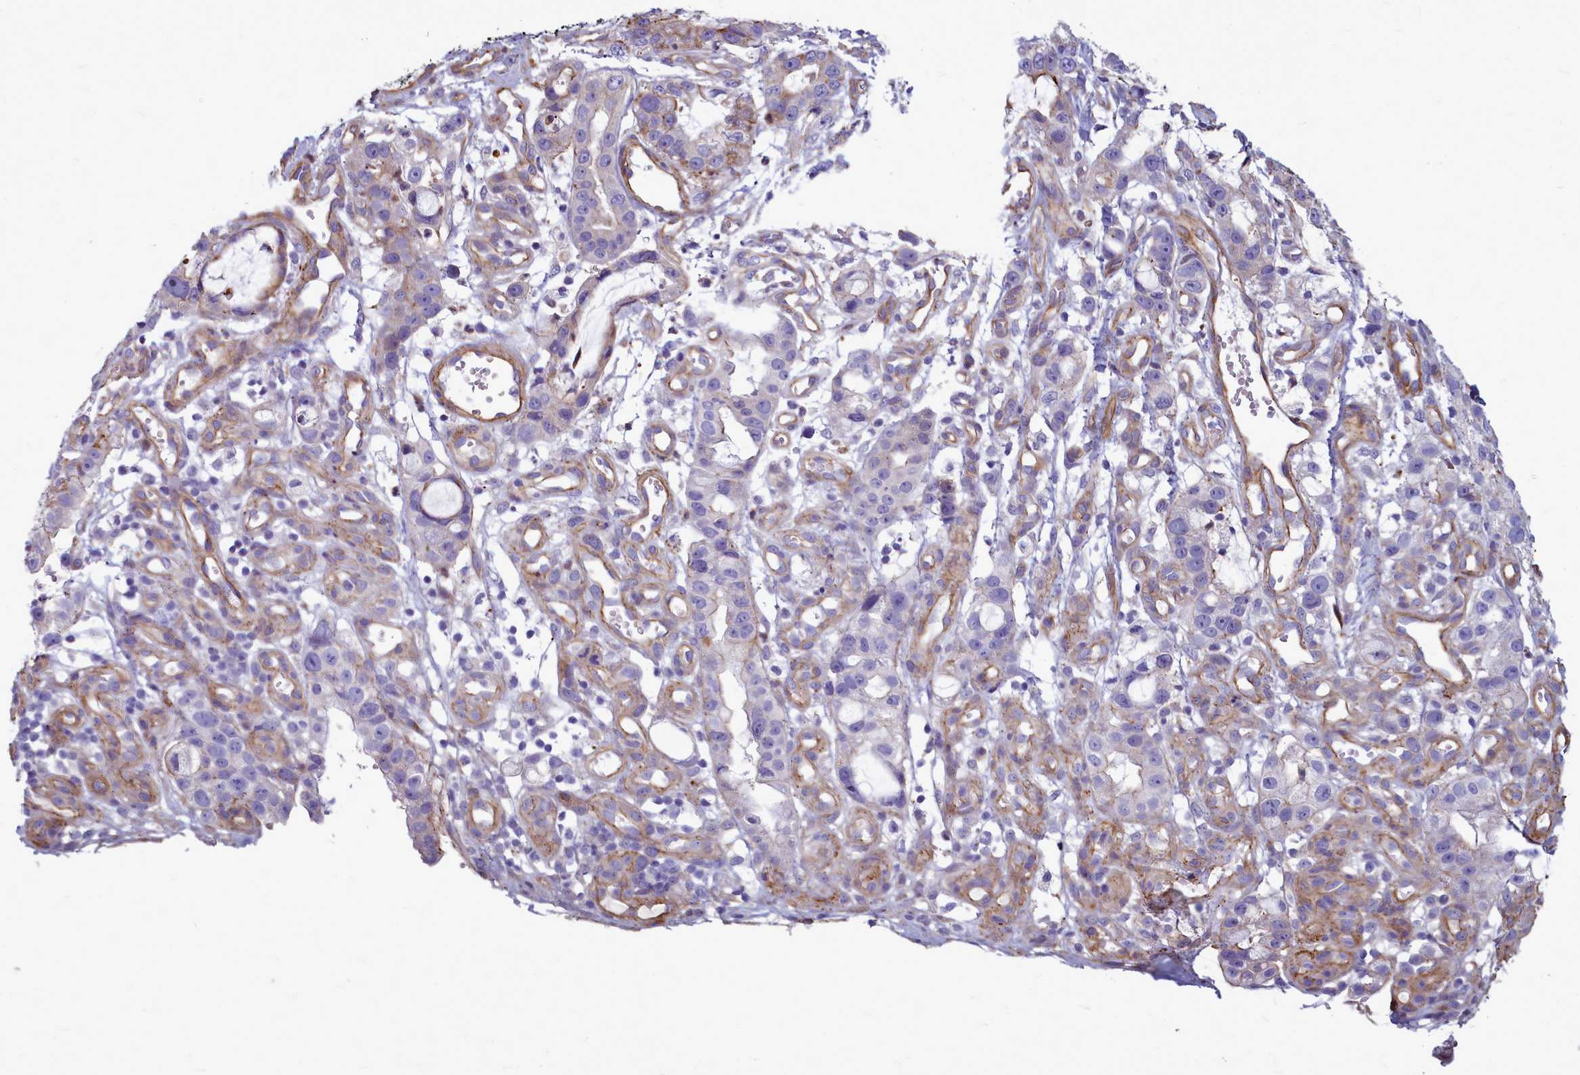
{"staining": {"intensity": "negative", "quantity": "none", "location": "none"}, "tissue": "stomach cancer", "cell_type": "Tumor cells", "image_type": "cancer", "snomed": [{"axis": "morphology", "description": "Adenocarcinoma, NOS"}, {"axis": "topography", "description": "Stomach"}], "caption": "Human stomach cancer stained for a protein using IHC exhibits no staining in tumor cells.", "gene": "TTC5", "patient": {"sex": "male", "age": 55}}